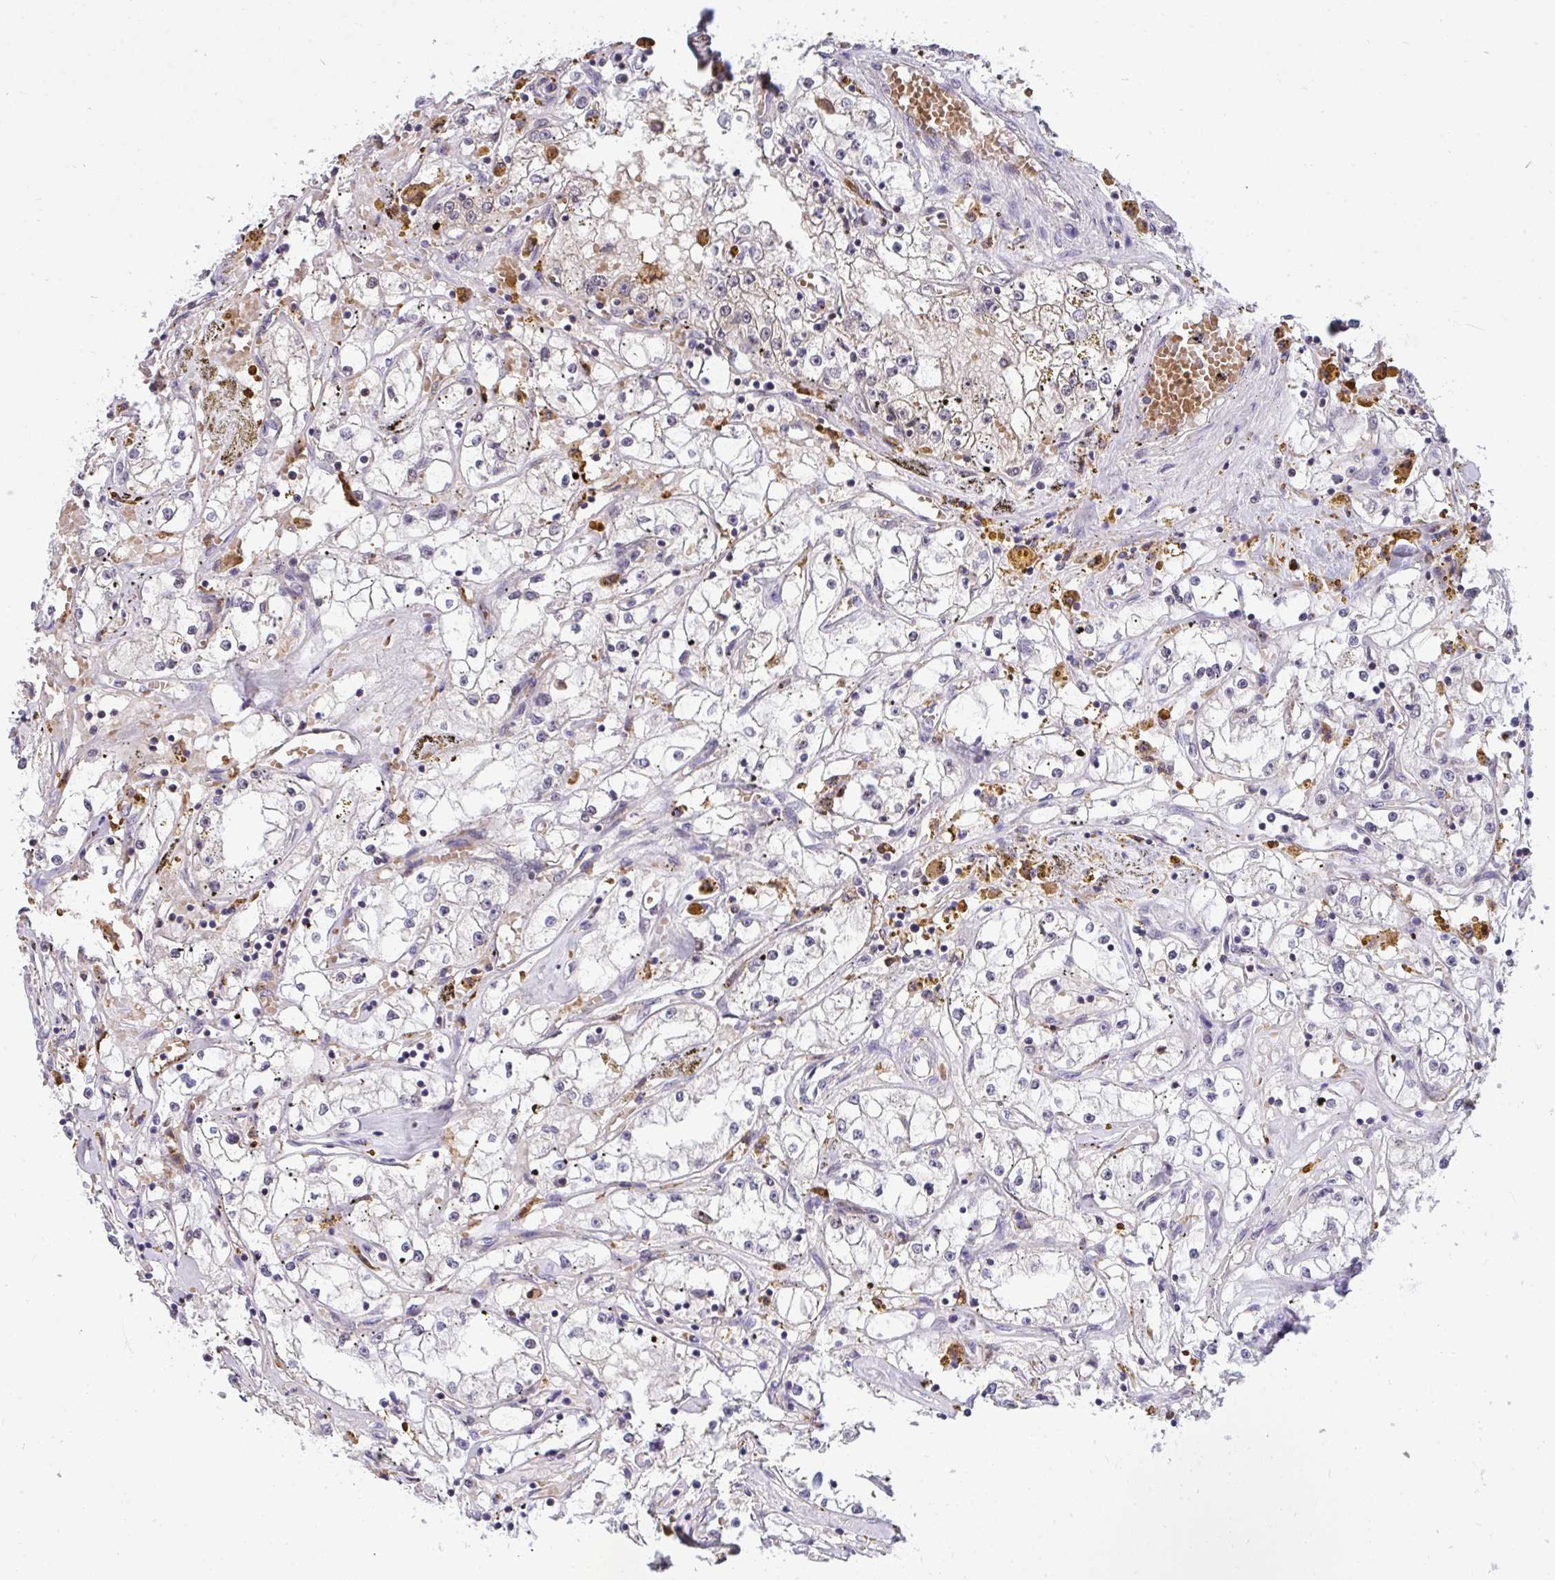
{"staining": {"intensity": "negative", "quantity": "none", "location": "none"}, "tissue": "renal cancer", "cell_type": "Tumor cells", "image_type": "cancer", "snomed": [{"axis": "morphology", "description": "Adenocarcinoma, NOS"}, {"axis": "topography", "description": "Kidney"}], "caption": "DAB (3,3'-diaminobenzidine) immunohistochemical staining of adenocarcinoma (renal) exhibits no significant positivity in tumor cells. (Stains: DAB IHC with hematoxylin counter stain, Microscopy: brightfield microscopy at high magnification).", "gene": "PPP1CA", "patient": {"sex": "male", "age": 56}}